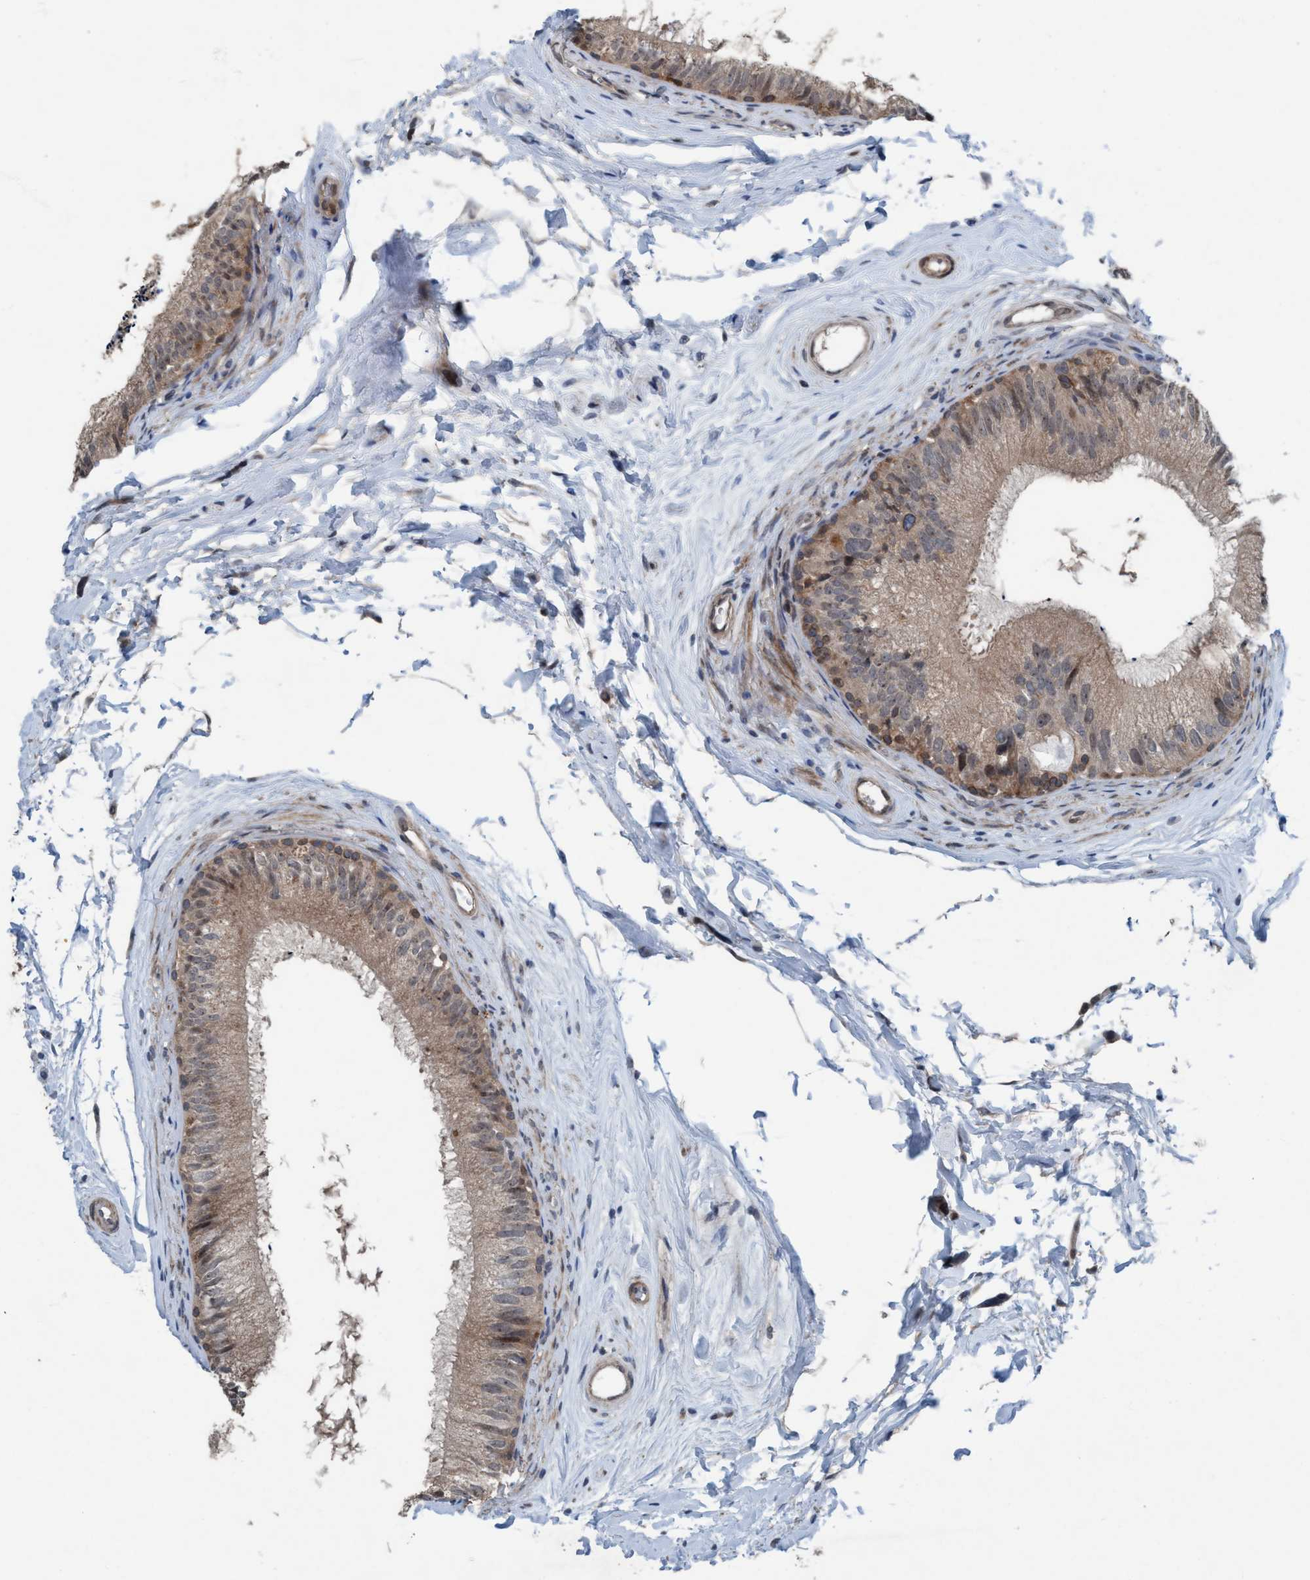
{"staining": {"intensity": "weak", "quantity": "25%-75%", "location": "cytoplasmic/membranous"}, "tissue": "epididymis", "cell_type": "Glandular cells", "image_type": "normal", "snomed": [{"axis": "morphology", "description": "Normal tissue, NOS"}, {"axis": "topography", "description": "Epididymis"}], "caption": "IHC of unremarkable epididymis reveals low levels of weak cytoplasmic/membranous staining in about 25%-75% of glandular cells. (Stains: DAB (3,3'-diaminobenzidine) in brown, nuclei in blue, Microscopy: brightfield microscopy at high magnification).", "gene": "NISCH", "patient": {"sex": "male", "age": 56}}